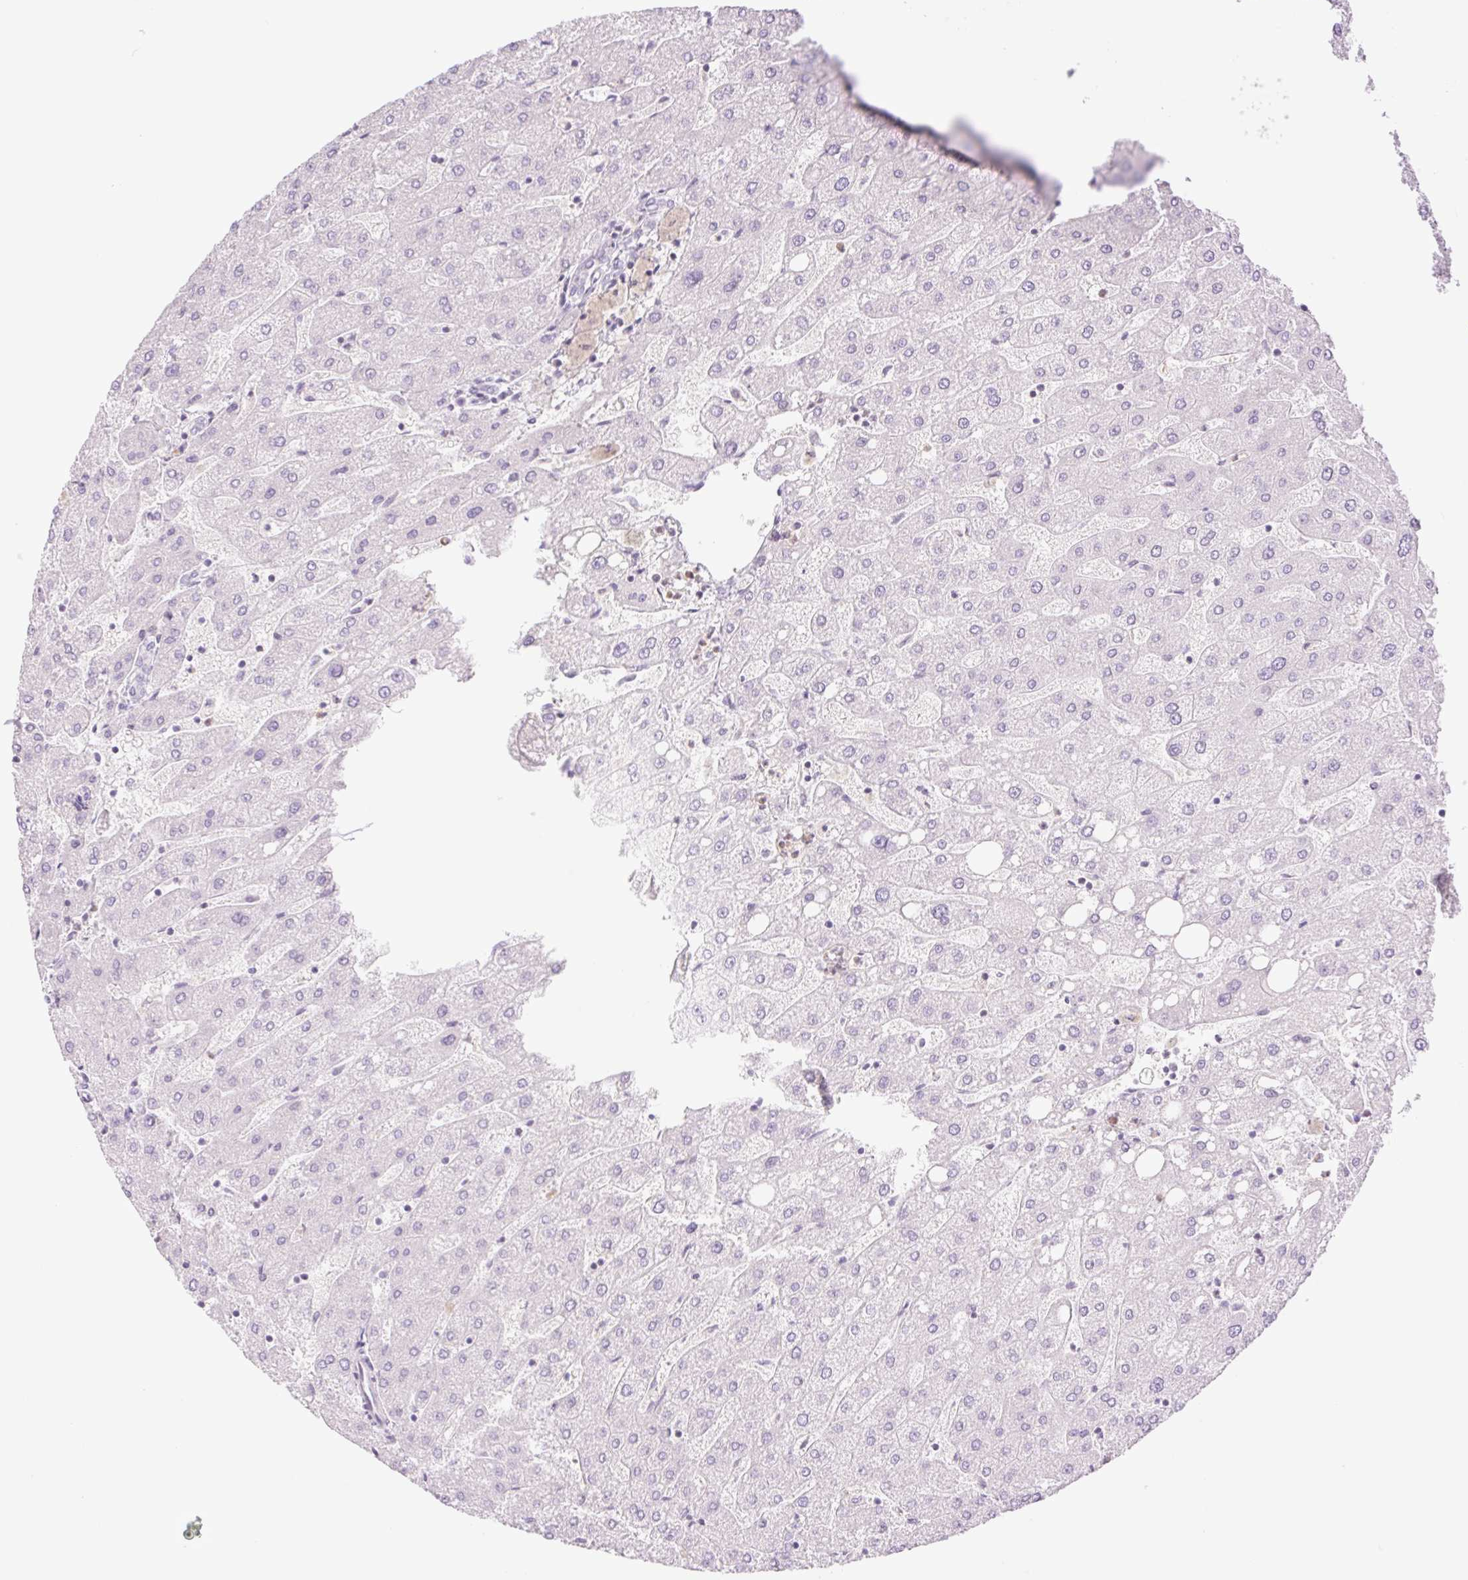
{"staining": {"intensity": "negative", "quantity": "none", "location": "none"}, "tissue": "liver", "cell_type": "Cholangiocytes", "image_type": "normal", "snomed": [{"axis": "morphology", "description": "Normal tissue, NOS"}, {"axis": "topography", "description": "Liver"}], "caption": "This is an IHC image of benign human liver. There is no expression in cholangiocytes.", "gene": "TBX15", "patient": {"sex": "male", "age": 67}}